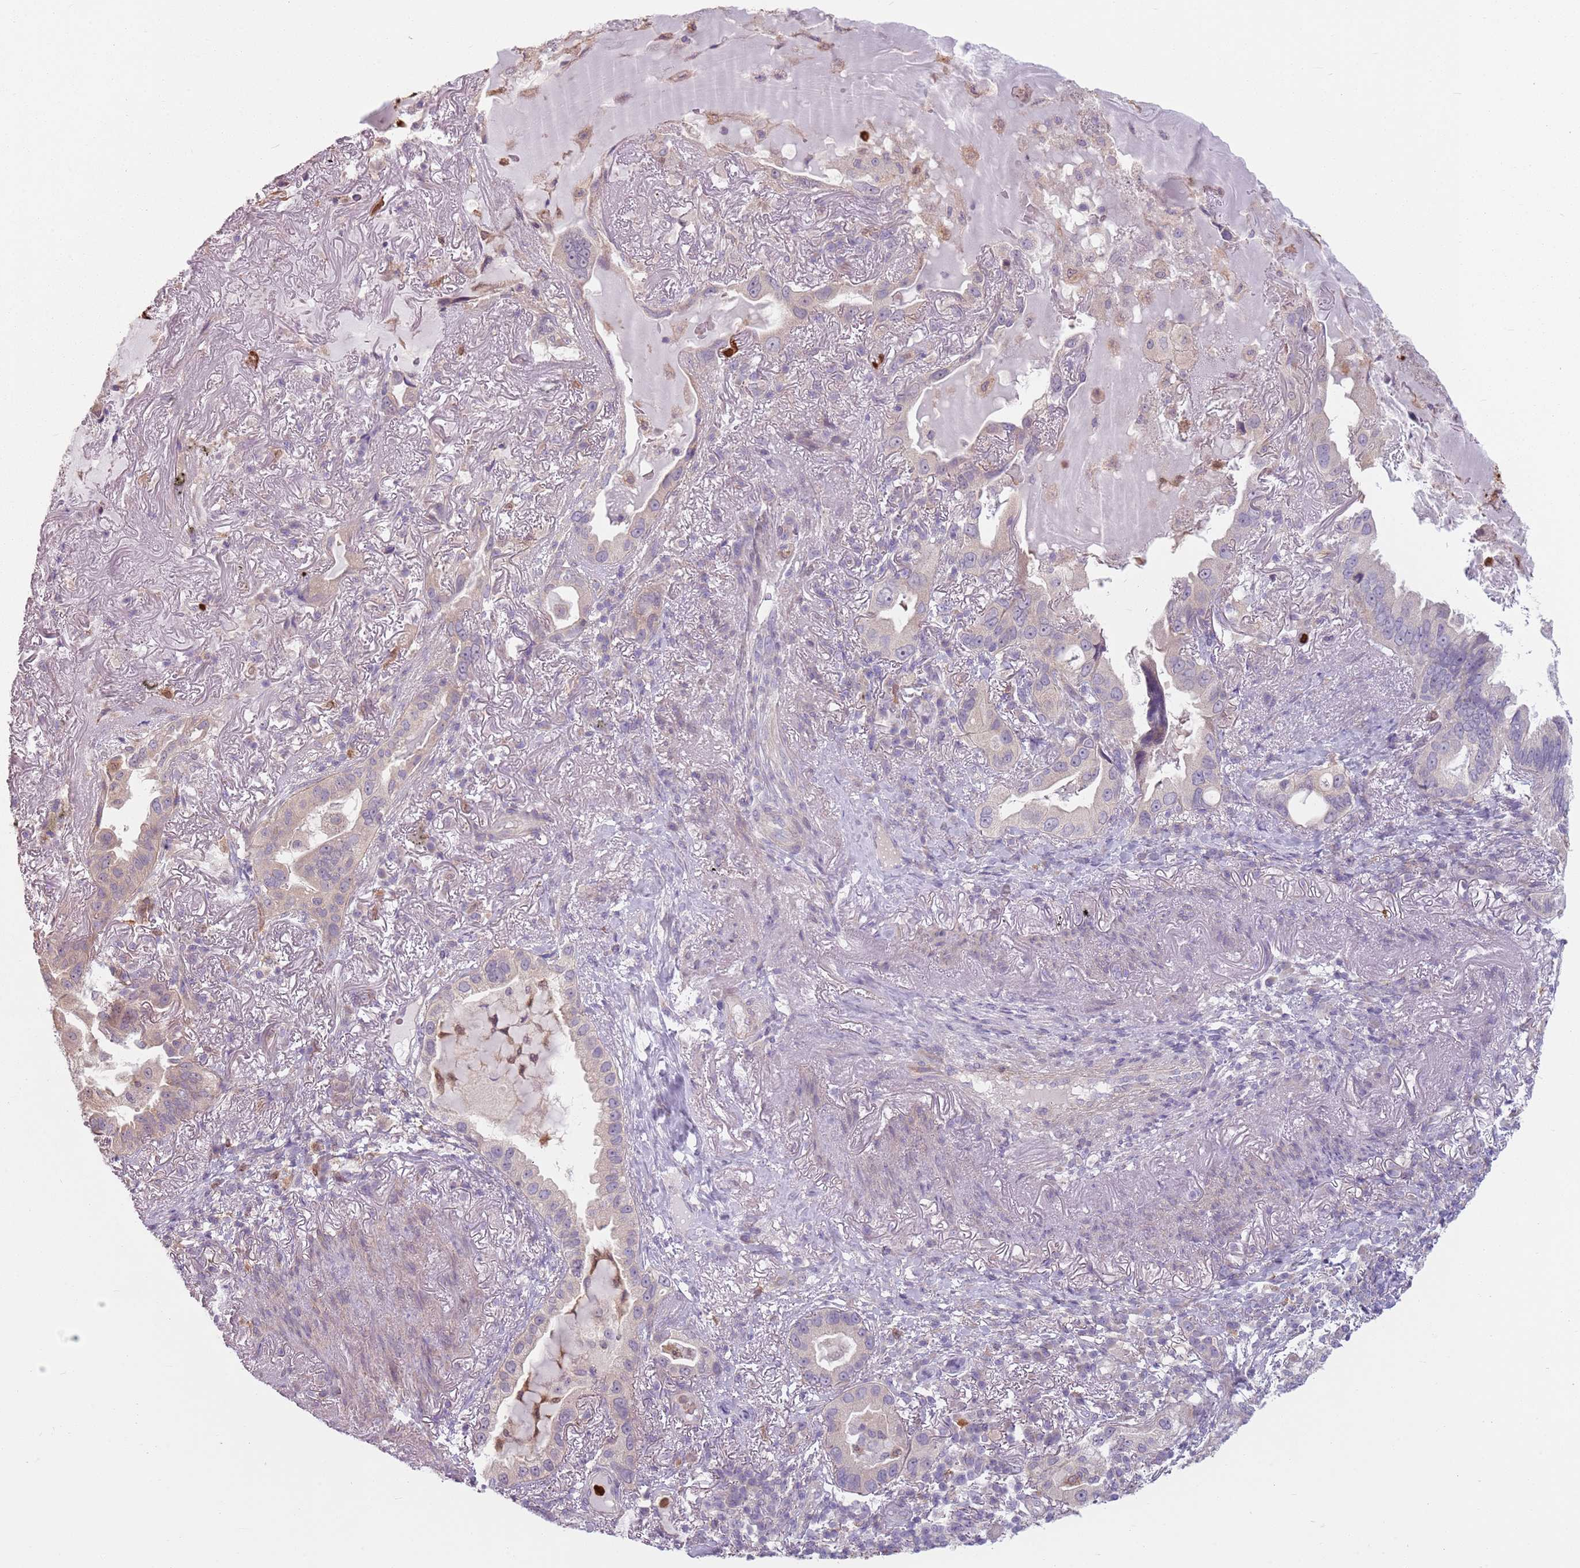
{"staining": {"intensity": "weak", "quantity": "25%-75%", "location": "cytoplasmic/membranous"}, "tissue": "lung cancer", "cell_type": "Tumor cells", "image_type": "cancer", "snomed": [{"axis": "morphology", "description": "Adenocarcinoma, NOS"}, {"axis": "topography", "description": "Lung"}], "caption": "Protein expression analysis of human lung cancer reveals weak cytoplasmic/membranous expression in about 25%-75% of tumor cells.", "gene": "SPAG4", "patient": {"sex": "female", "age": 69}}